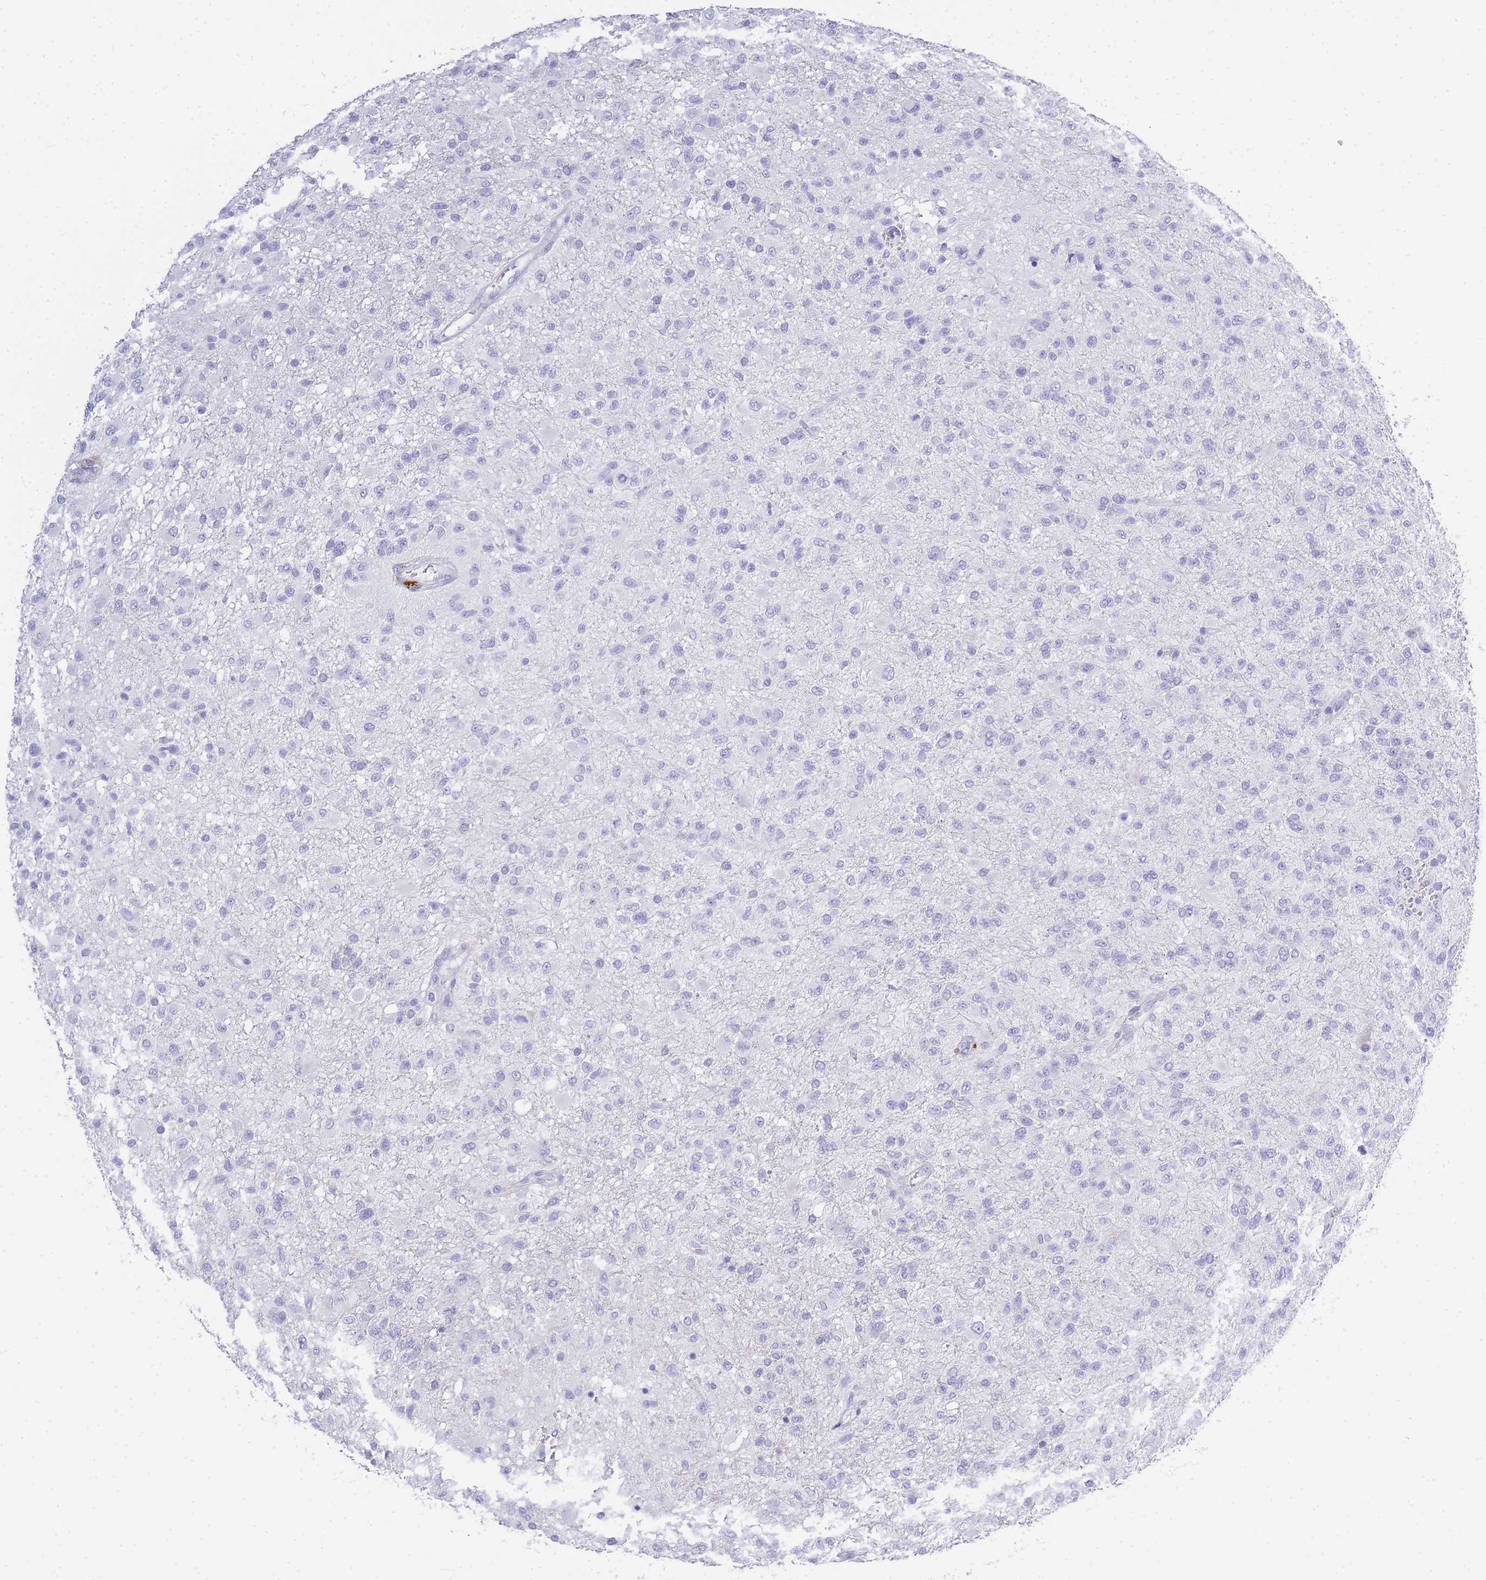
{"staining": {"intensity": "negative", "quantity": "none", "location": "none"}, "tissue": "glioma", "cell_type": "Tumor cells", "image_type": "cancer", "snomed": [{"axis": "morphology", "description": "Glioma, malignant, High grade"}, {"axis": "topography", "description": "Brain"}], "caption": "Tumor cells are negative for brown protein staining in malignant high-grade glioma.", "gene": "RHO", "patient": {"sex": "female", "age": 74}}